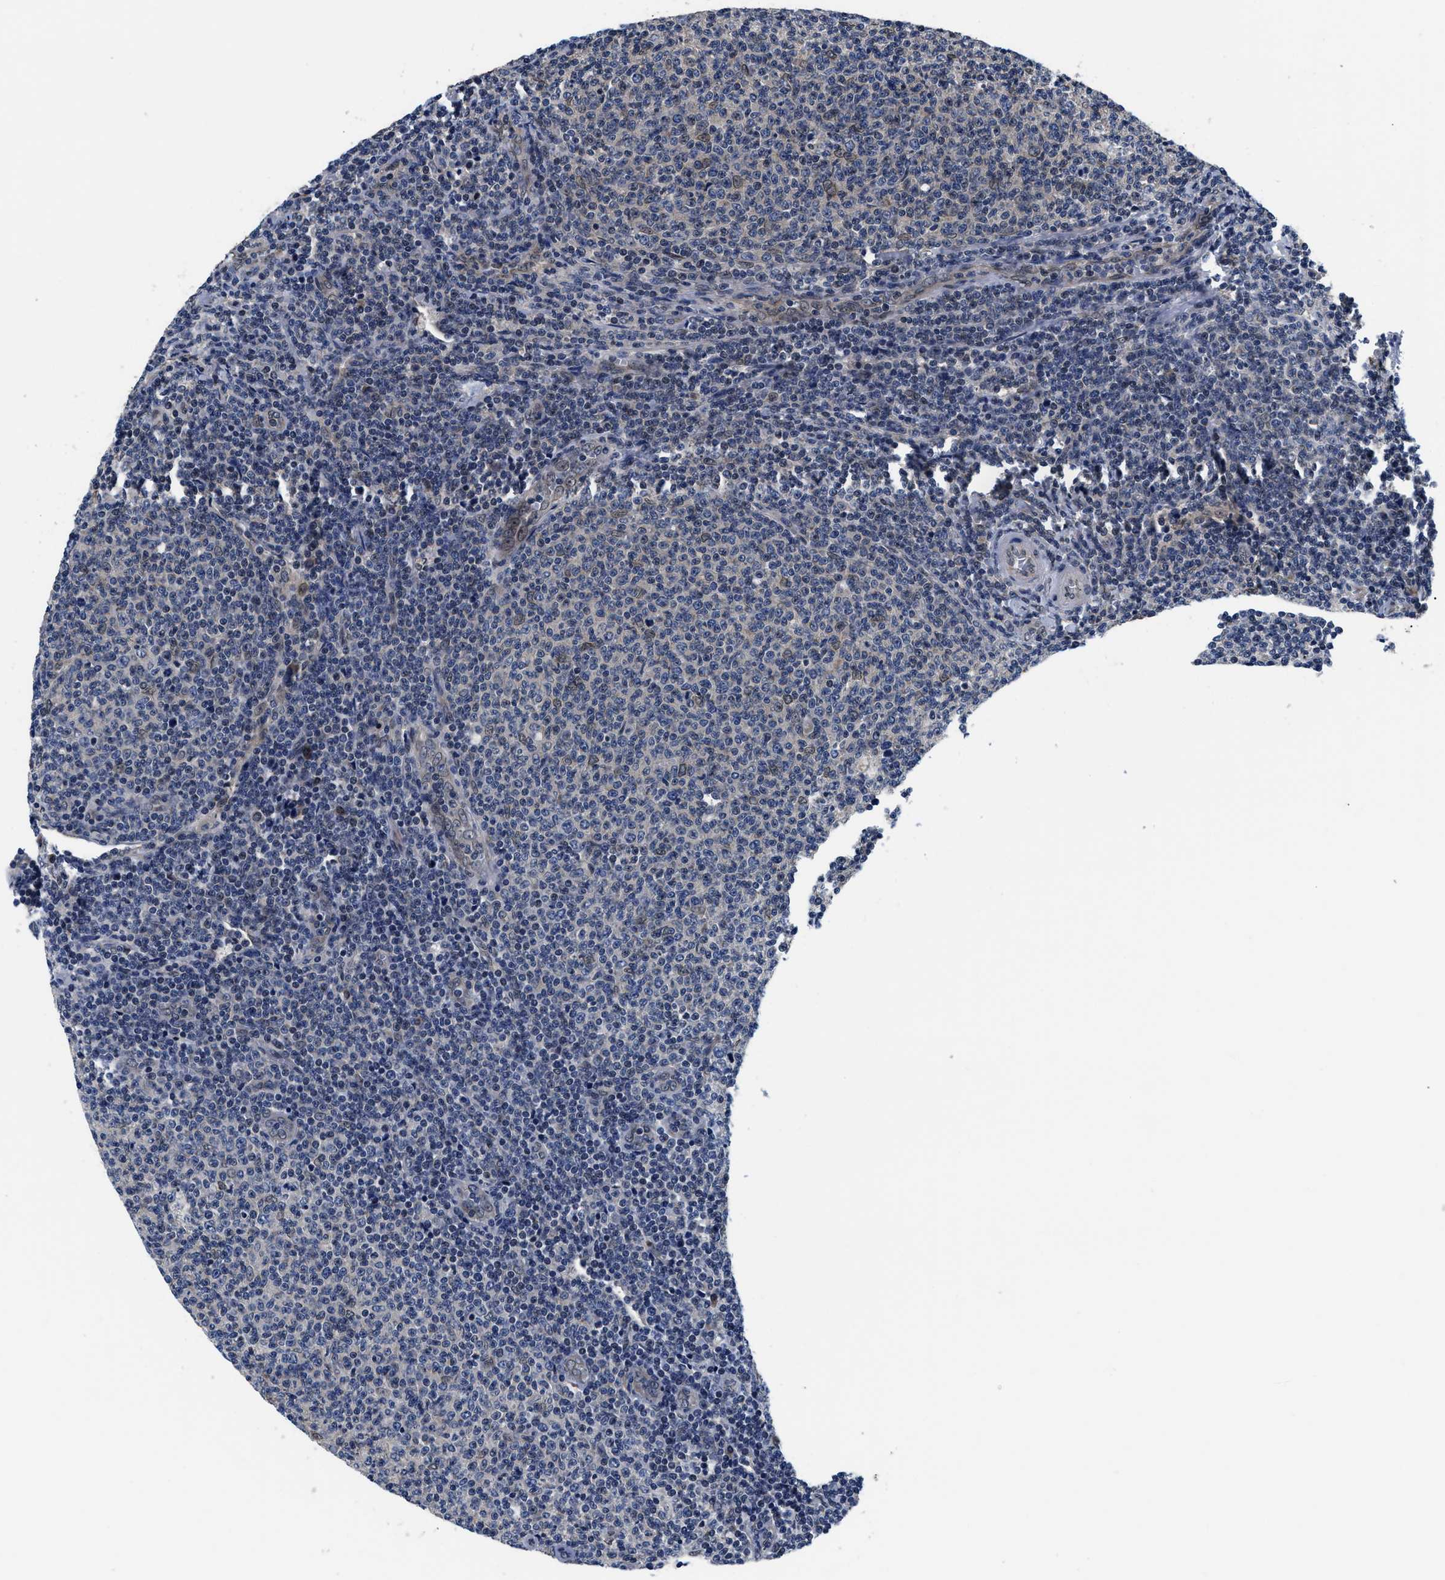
{"staining": {"intensity": "weak", "quantity": "<25%", "location": "nuclear"}, "tissue": "lymphoma", "cell_type": "Tumor cells", "image_type": "cancer", "snomed": [{"axis": "morphology", "description": "Malignant lymphoma, non-Hodgkin's type, Low grade"}, {"axis": "topography", "description": "Lymph node"}], "caption": "Tumor cells are negative for brown protein staining in lymphoma. (DAB IHC visualized using brightfield microscopy, high magnification).", "gene": "SNX10", "patient": {"sex": "male", "age": 66}}